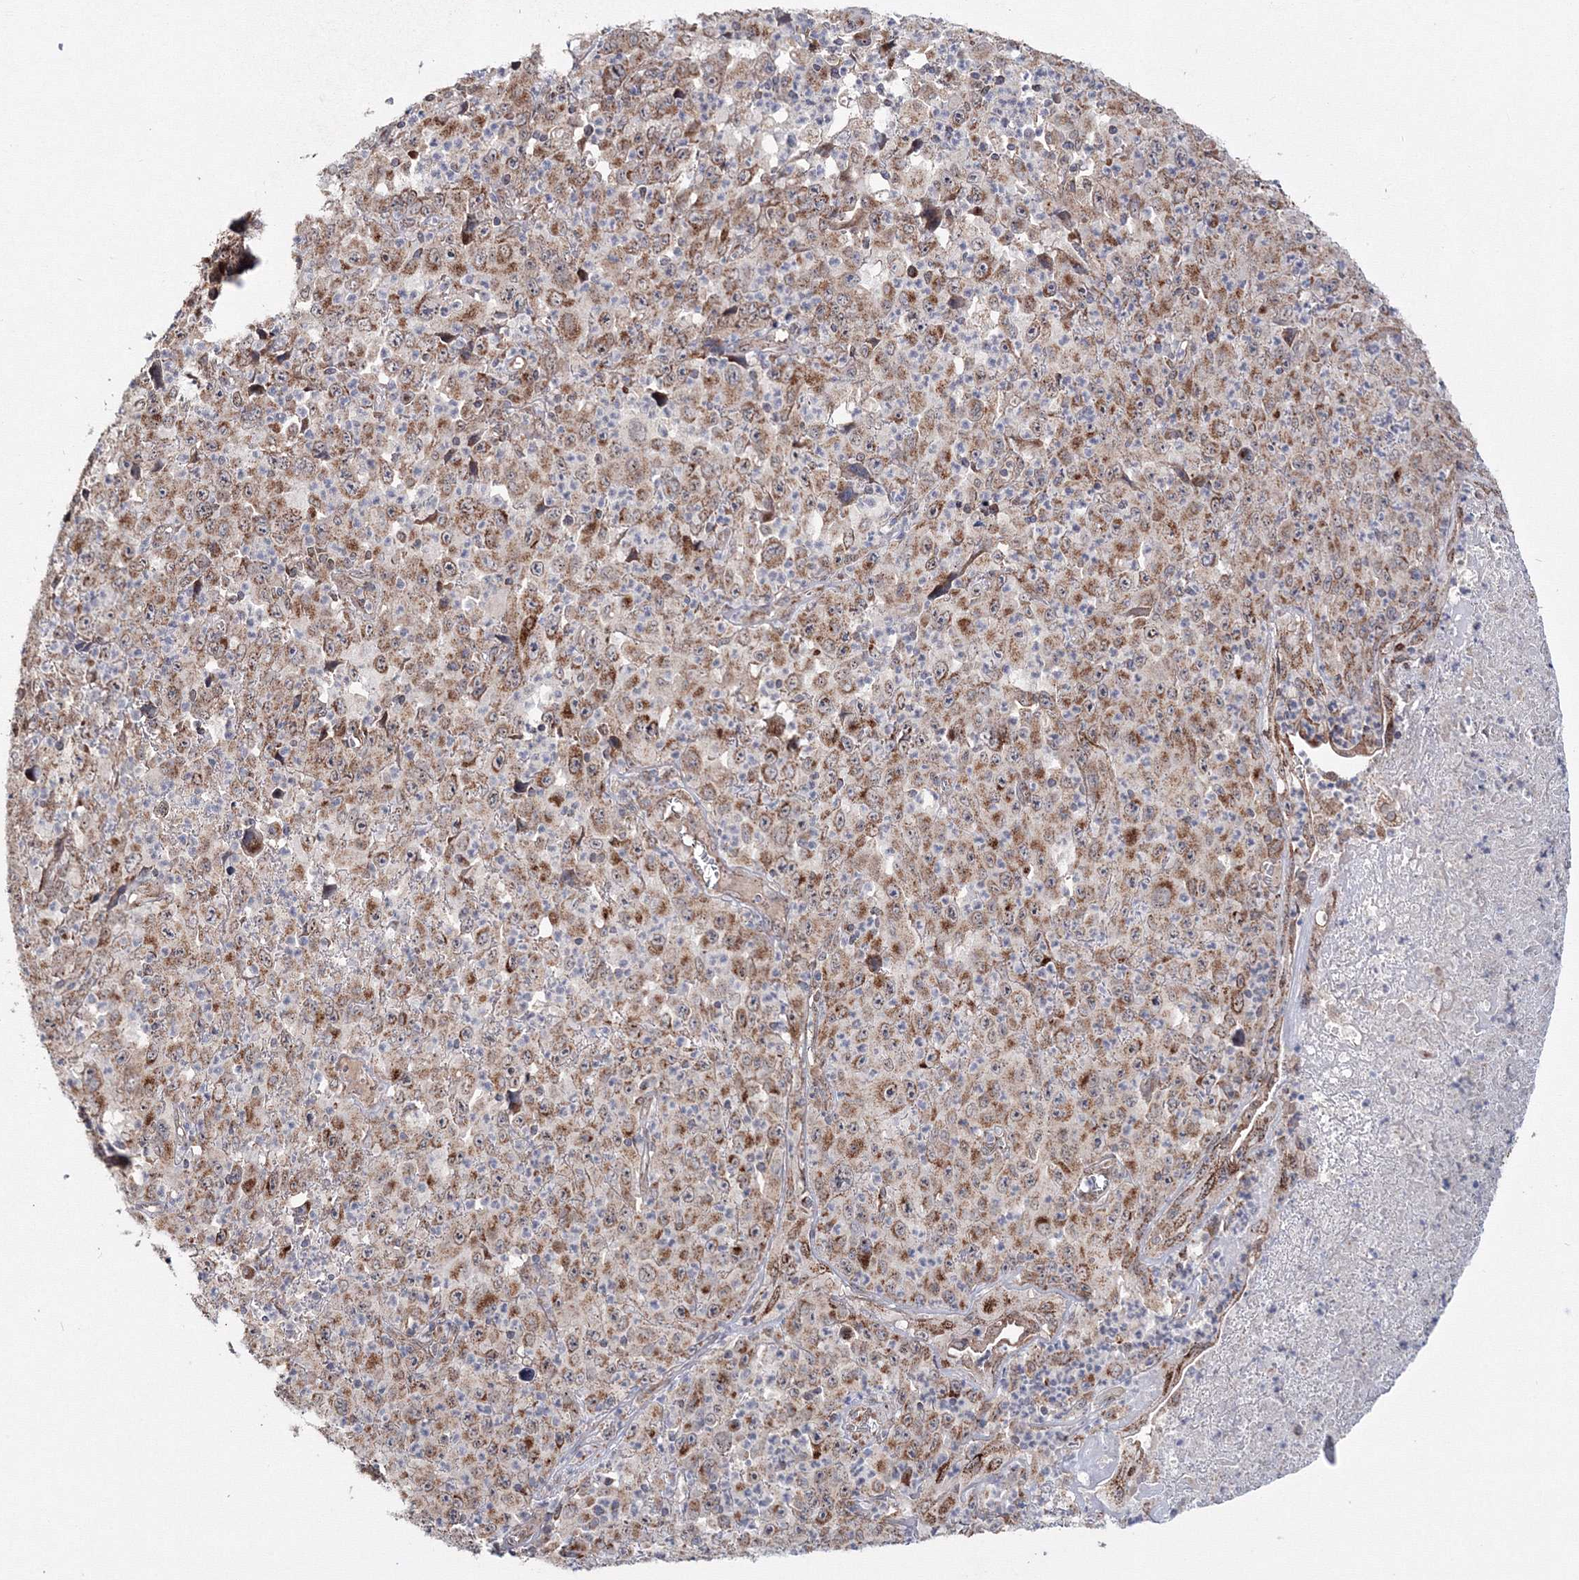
{"staining": {"intensity": "moderate", "quantity": ">75%", "location": "cytoplasmic/membranous"}, "tissue": "melanoma", "cell_type": "Tumor cells", "image_type": "cancer", "snomed": [{"axis": "morphology", "description": "Malignant melanoma, Metastatic site"}, {"axis": "topography", "description": "Skin"}], "caption": "DAB immunohistochemical staining of malignant melanoma (metastatic site) reveals moderate cytoplasmic/membranous protein expression in approximately >75% of tumor cells.", "gene": "PEX13", "patient": {"sex": "female", "age": 56}}